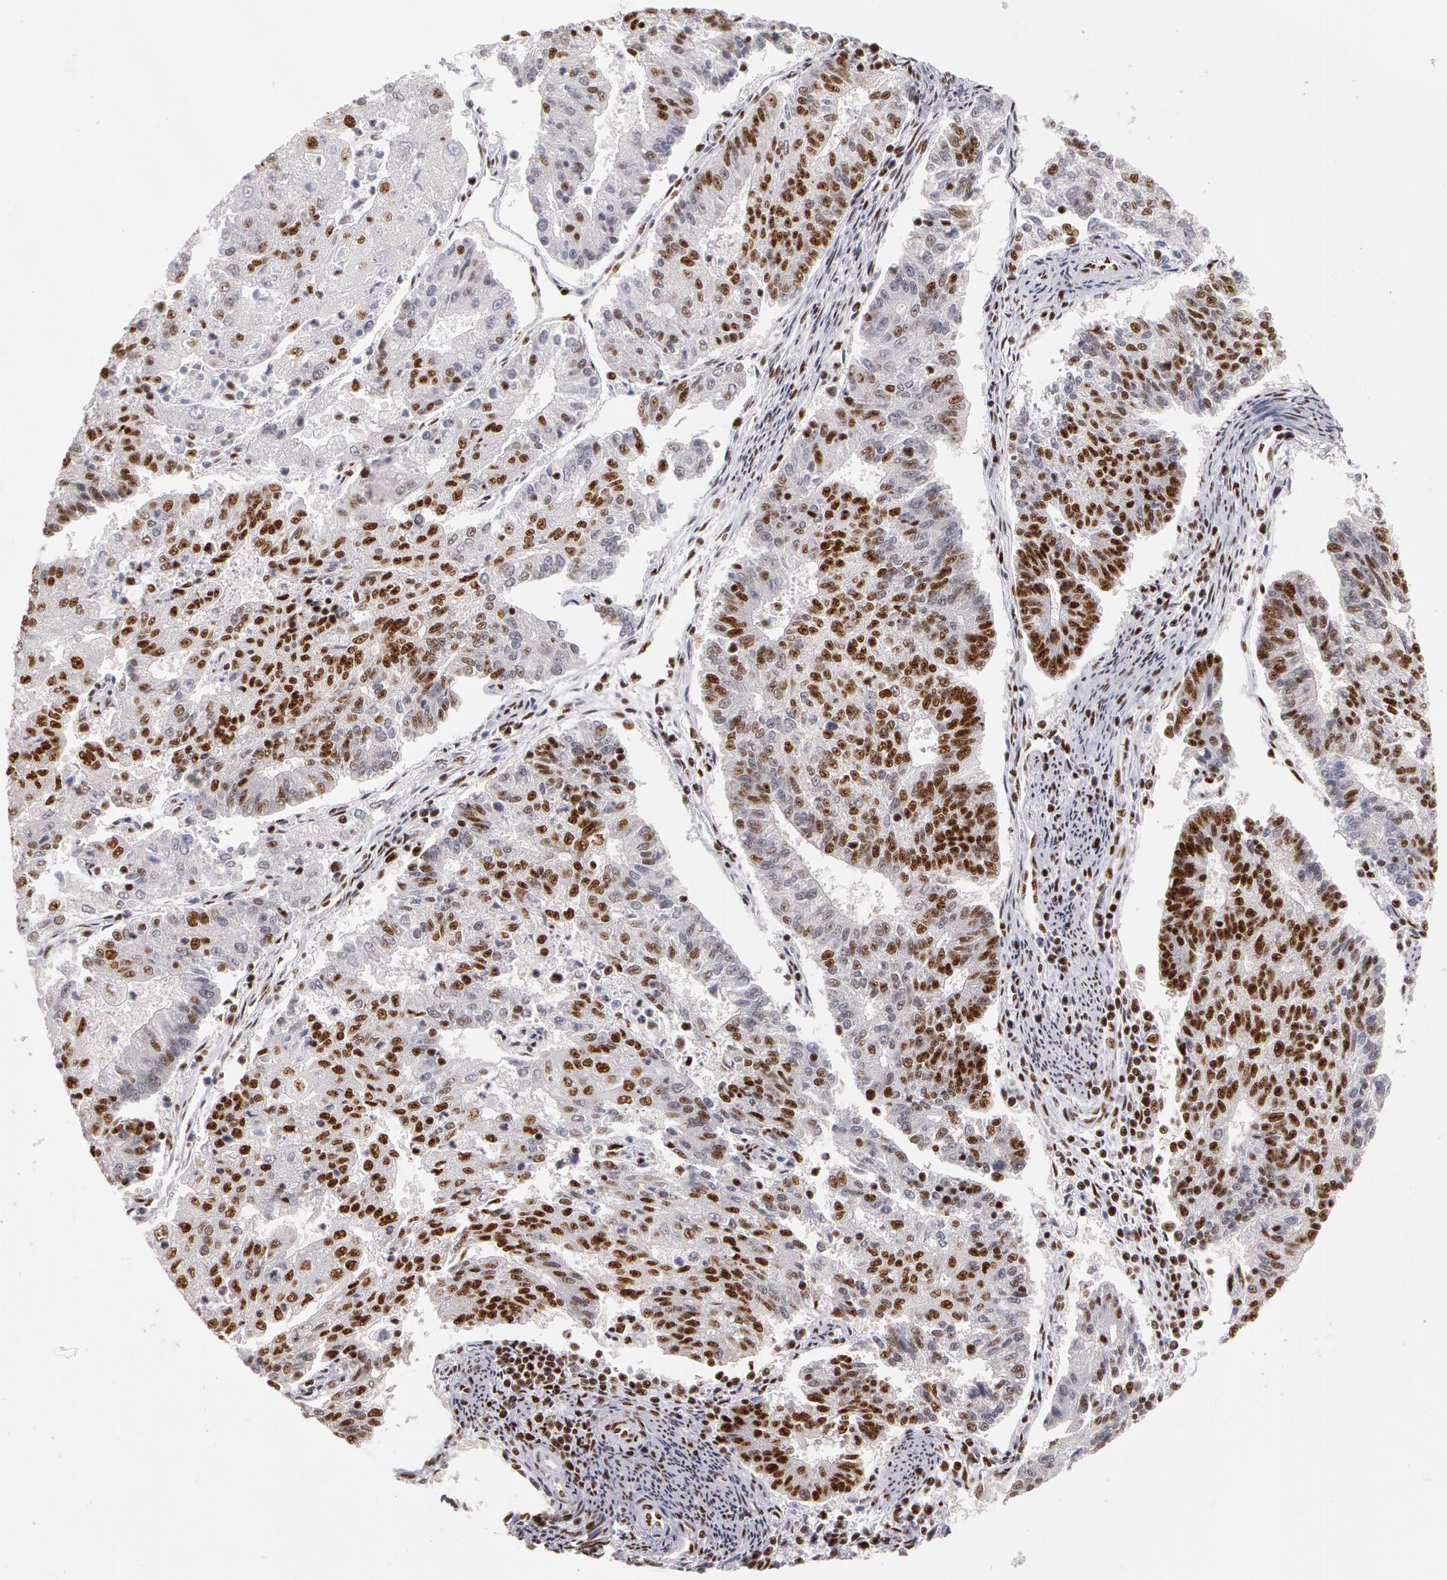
{"staining": {"intensity": "strong", "quantity": "25%-75%", "location": "nuclear"}, "tissue": "endometrial cancer", "cell_type": "Tumor cells", "image_type": "cancer", "snomed": [{"axis": "morphology", "description": "Adenocarcinoma, NOS"}, {"axis": "topography", "description": "Endometrium"}], "caption": "Immunohistochemistry photomicrograph of endometrial adenocarcinoma stained for a protein (brown), which displays high levels of strong nuclear positivity in approximately 25%-75% of tumor cells.", "gene": "PNN", "patient": {"sex": "female", "age": 56}}